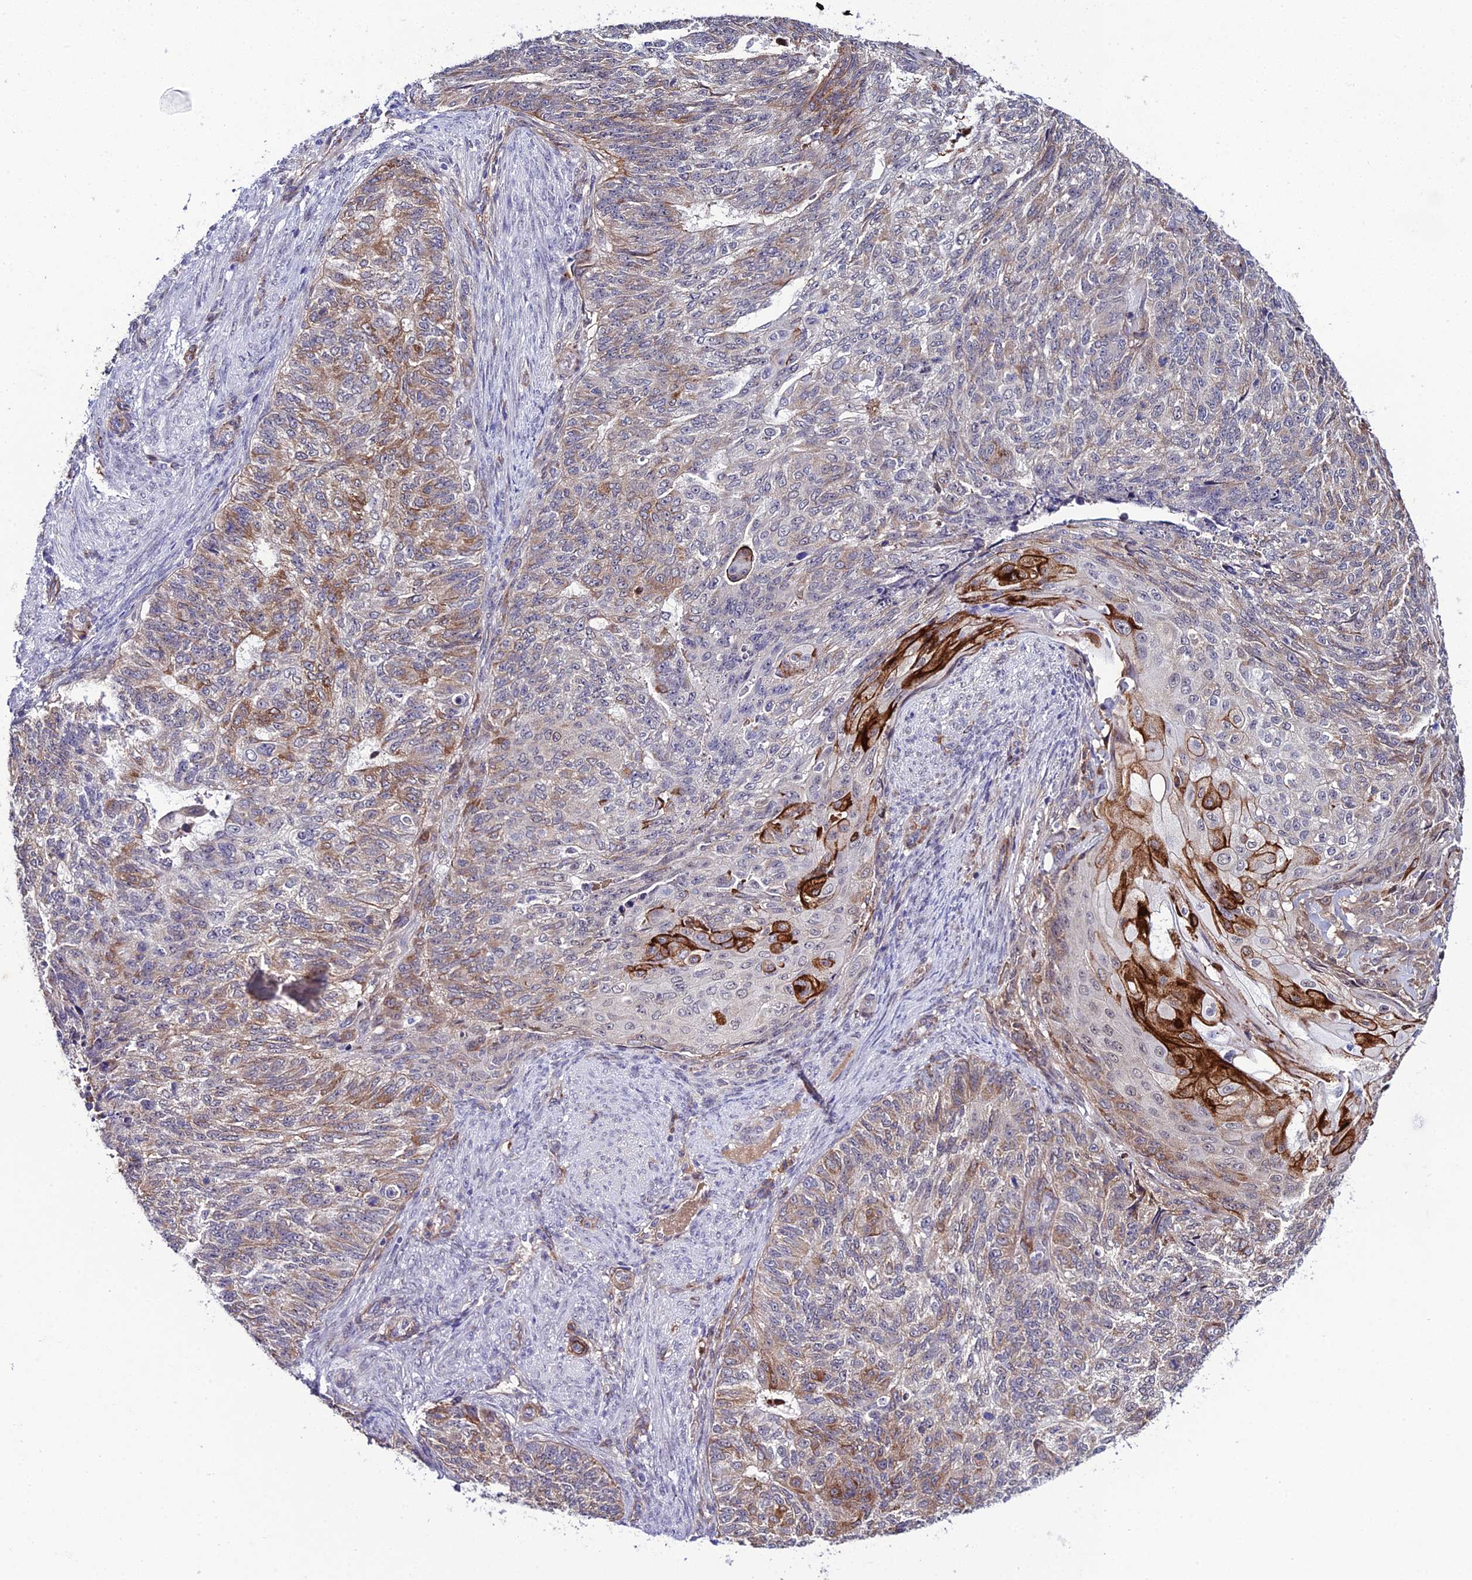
{"staining": {"intensity": "moderate", "quantity": "<25%", "location": "cytoplasmic/membranous"}, "tissue": "endometrial cancer", "cell_type": "Tumor cells", "image_type": "cancer", "snomed": [{"axis": "morphology", "description": "Adenocarcinoma, NOS"}, {"axis": "topography", "description": "Endometrium"}], "caption": "Immunohistochemistry (IHC) histopathology image of human endometrial cancer (adenocarcinoma) stained for a protein (brown), which displays low levels of moderate cytoplasmic/membranous positivity in approximately <25% of tumor cells.", "gene": "SYT15", "patient": {"sex": "female", "age": 32}}